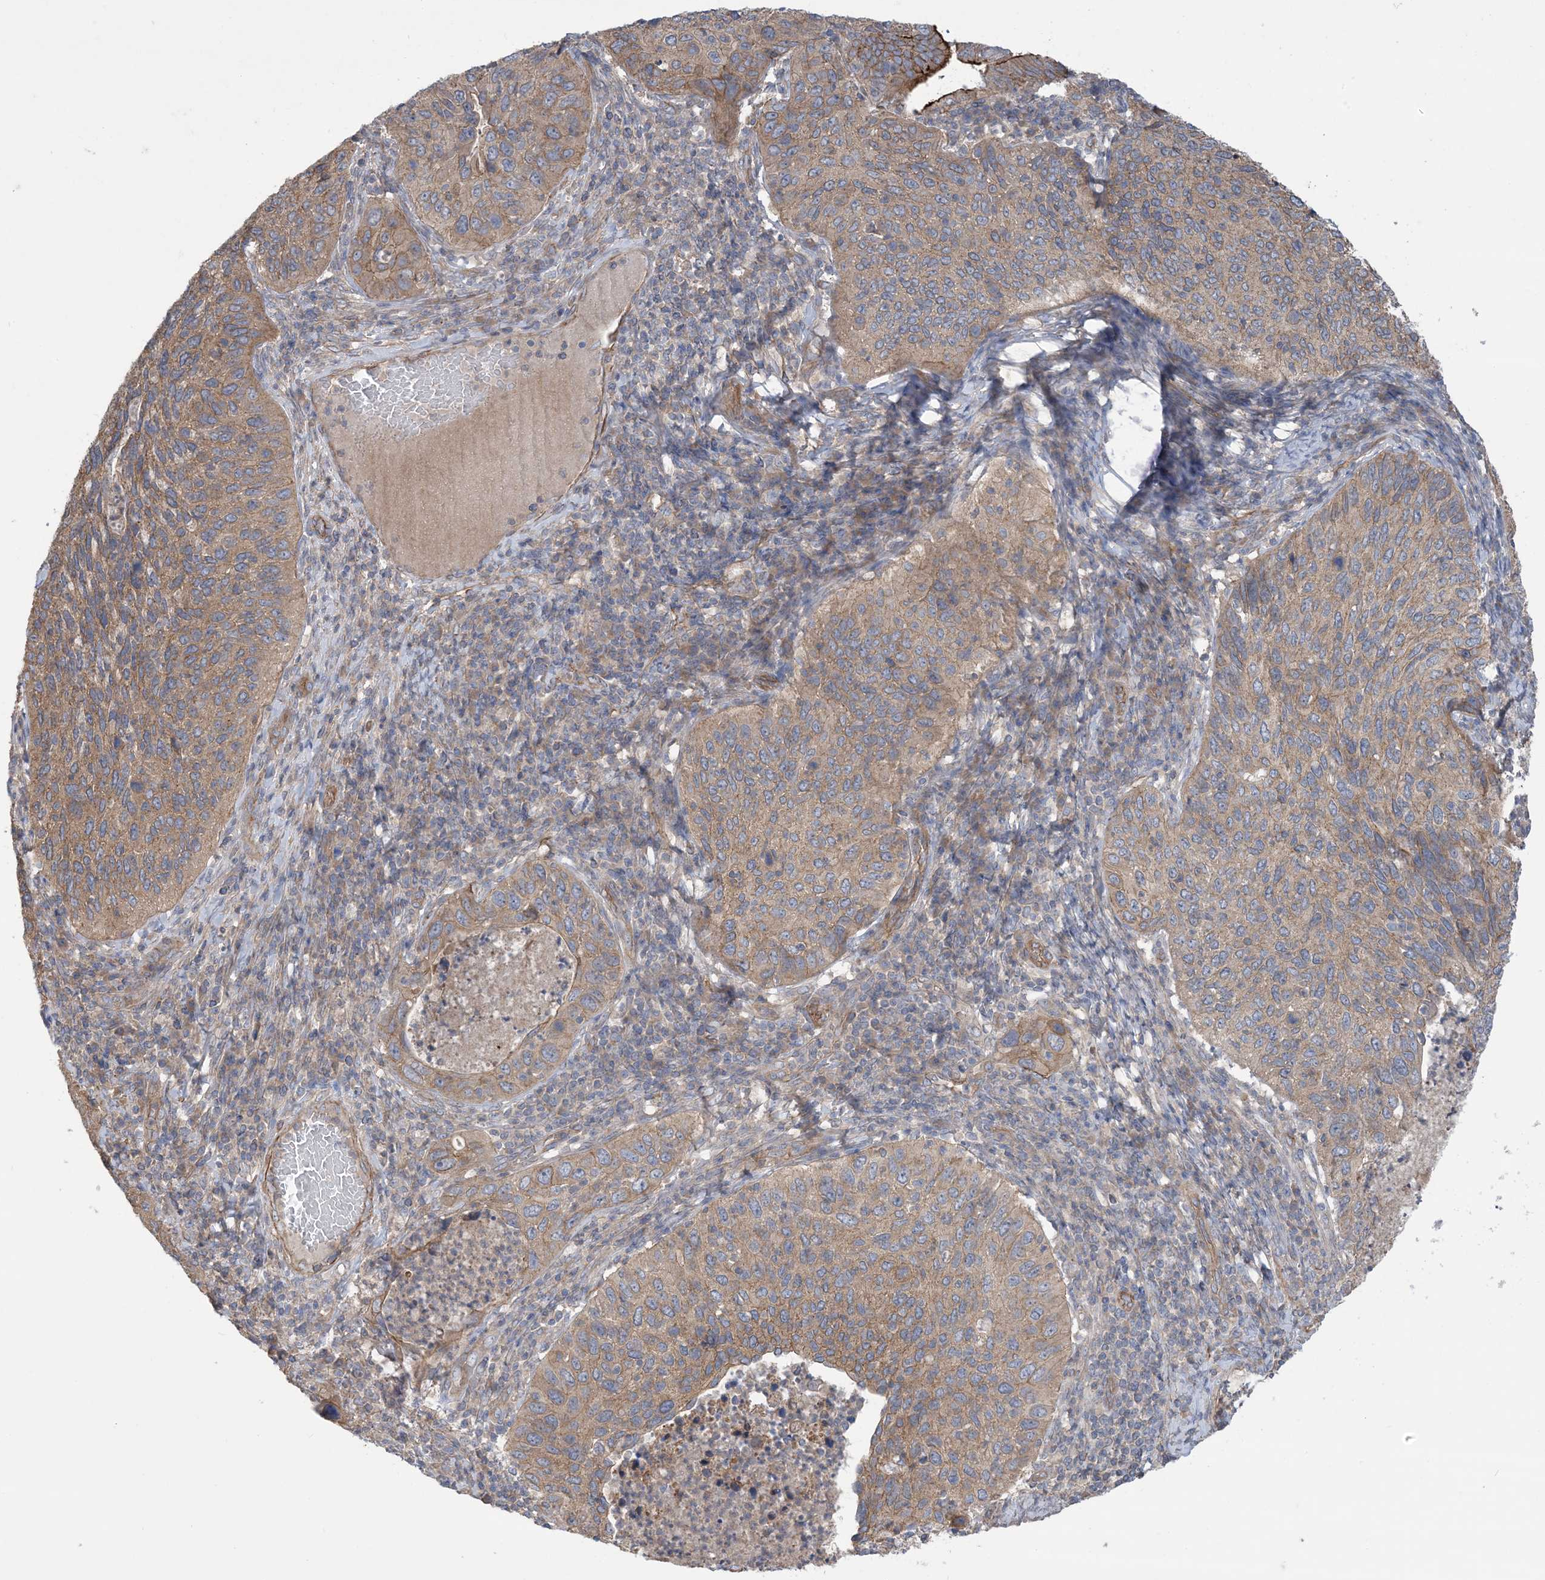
{"staining": {"intensity": "moderate", "quantity": ">75%", "location": "cytoplasmic/membranous"}, "tissue": "cervical cancer", "cell_type": "Tumor cells", "image_type": "cancer", "snomed": [{"axis": "morphology", "description": "Squamous cell carcinoma, NOS"}, {"axis": "topography", "description": "Cervix"}], "caption": "Cervical squamous cell carcinoma tissue displays moderate cytoplasmic/membranous staining in about >75% of tumor cells (Brightfield microscopy of DAB IHC at high magnification).", "gene": "CCNY", "patient": {"sex": "female", "age": 38}}